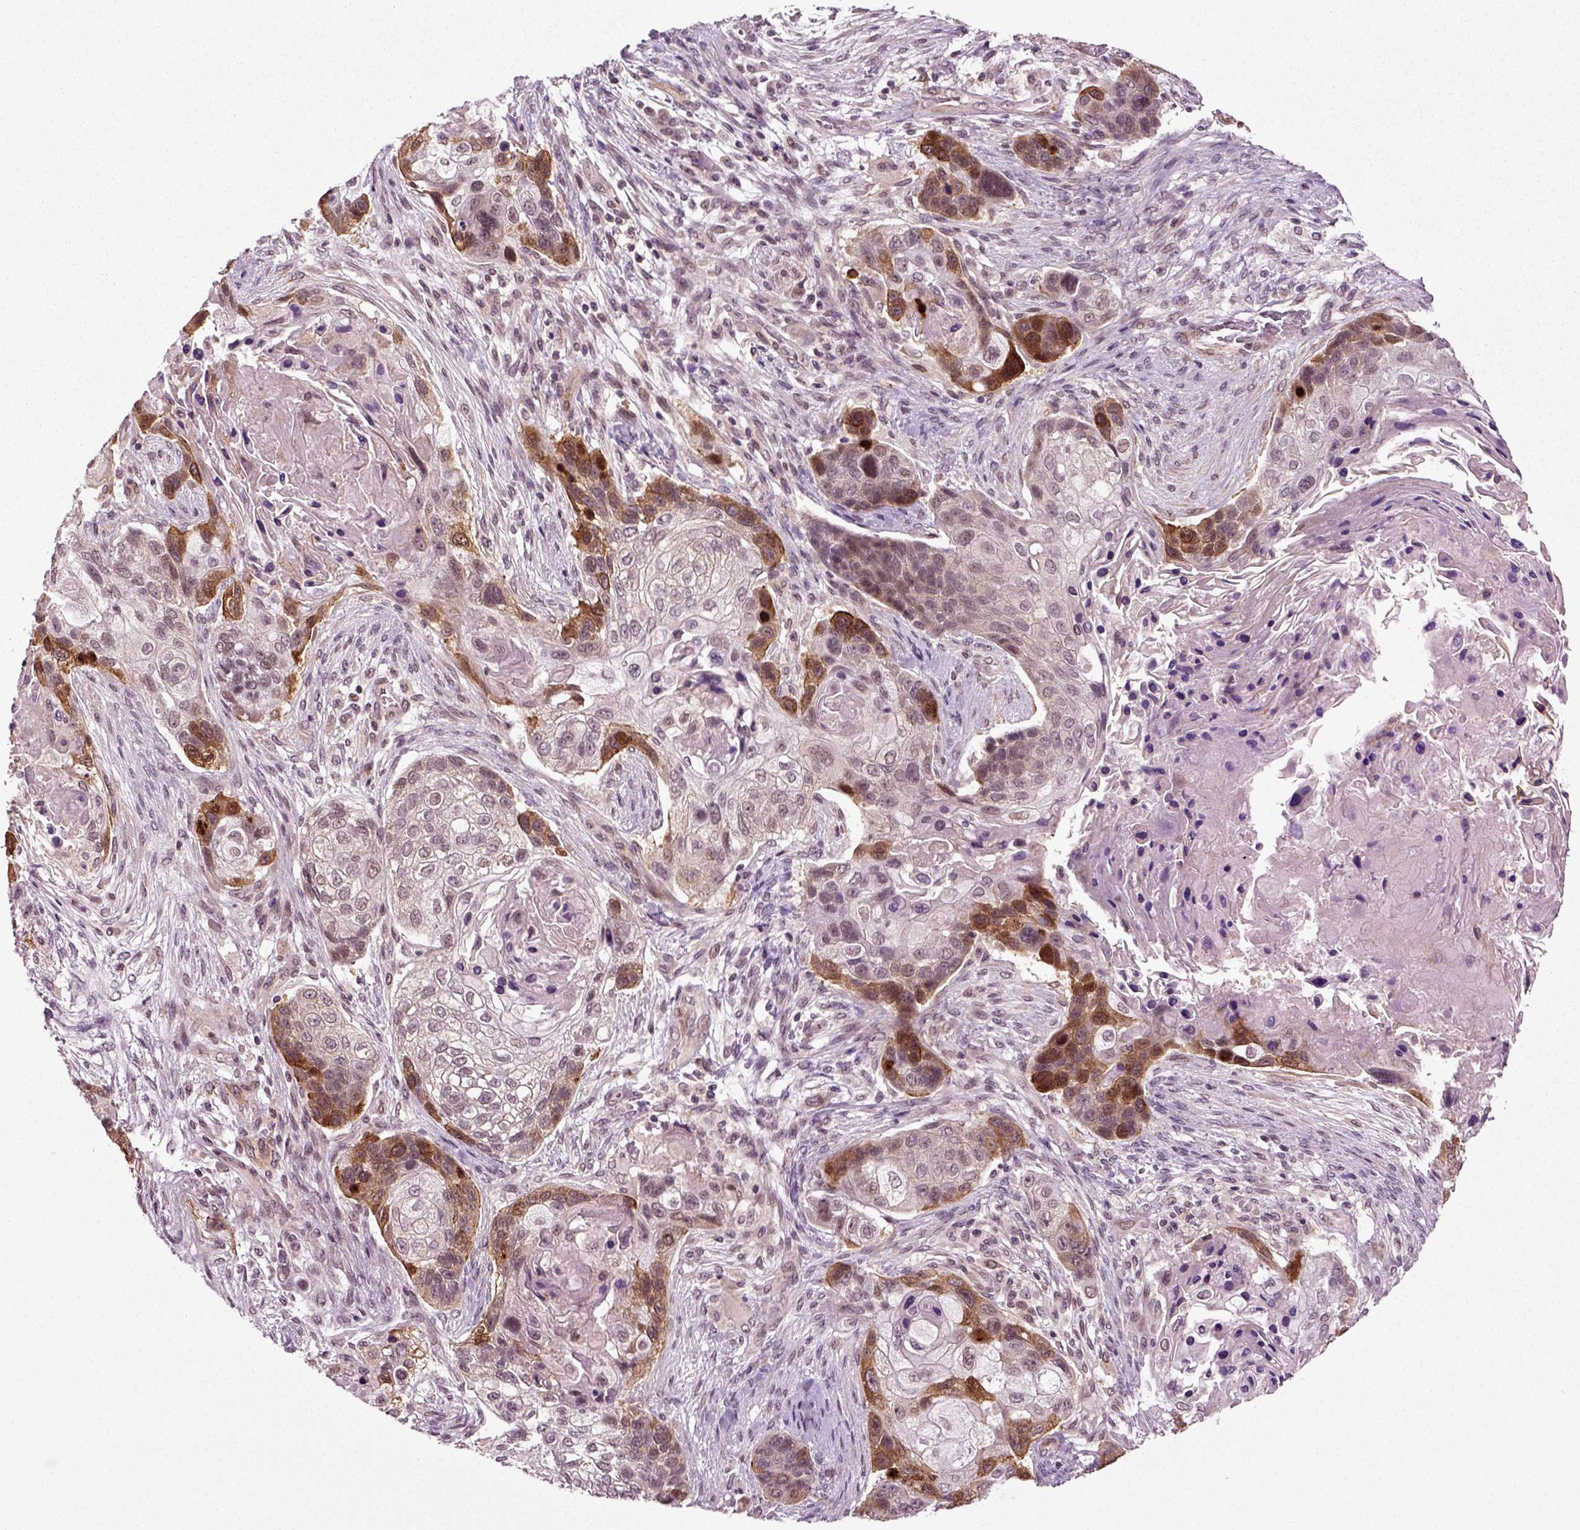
{"staining": {"intensity": "strong", "quantity": "<25%", "location": "cytoplasmic/membranous"}, "tissue": "lung cancer", "cell_type": "Tumor cells", "image_type": "cancer", "snomed": [{"axis": "morphology", "description": "Squamous cell carcinoma, NOS"}, {"axis": "topography", "description": "Lung"}], "caption": "Squamous cell carcinoma (lung) was stained to show a protein in brown. There is medium levels of strong cytoplasmic/membranous staining in approximately <25% of tumor cells.", "gene": "KNSTRN", "patient": {"sex": "male", "age": 69}}